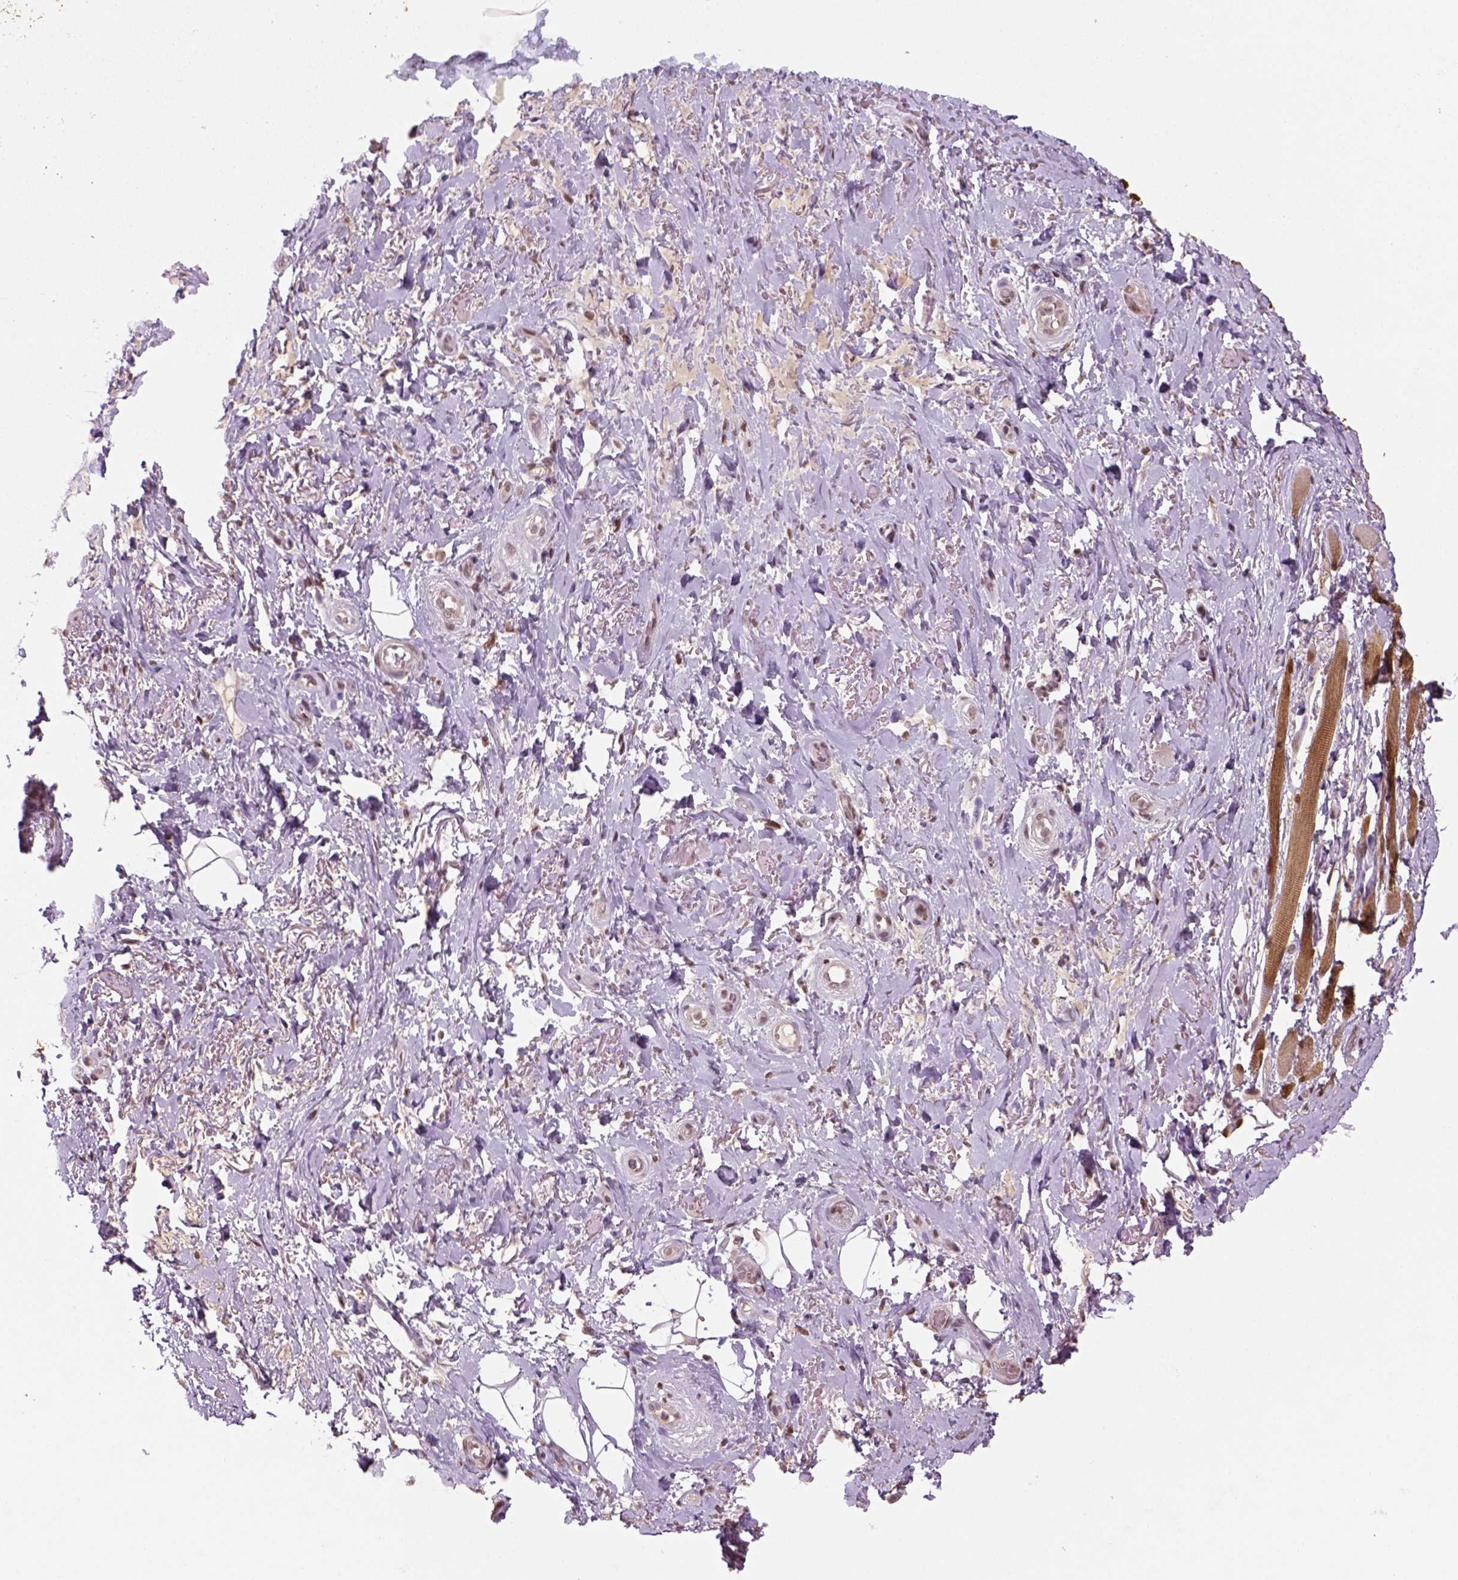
{"staining": {"intensity": "strong", "quantity": ">75%", "location": "nuclear"}, "tissue": "adipose tissue", "cell_type": "Adipocytes", "image_type": "normal", "snomed": [{"axis": "morphology", "description": "Normal tissue, NOS"}, {"axis": "topography", "description": "Anal"}, {"axis": "topography", "description": "Peripheral nerve tissue"}], "caption": "IHC micrograph of normal adipose tissue: human adipose tissue stained using IHC displays high levels of strong protein expression localized specifically in the nuclear of adipocytes, appearing as a nuclear brown color.", "gene": "GOT1", "patient": {"sex": "male", "age": 53}}